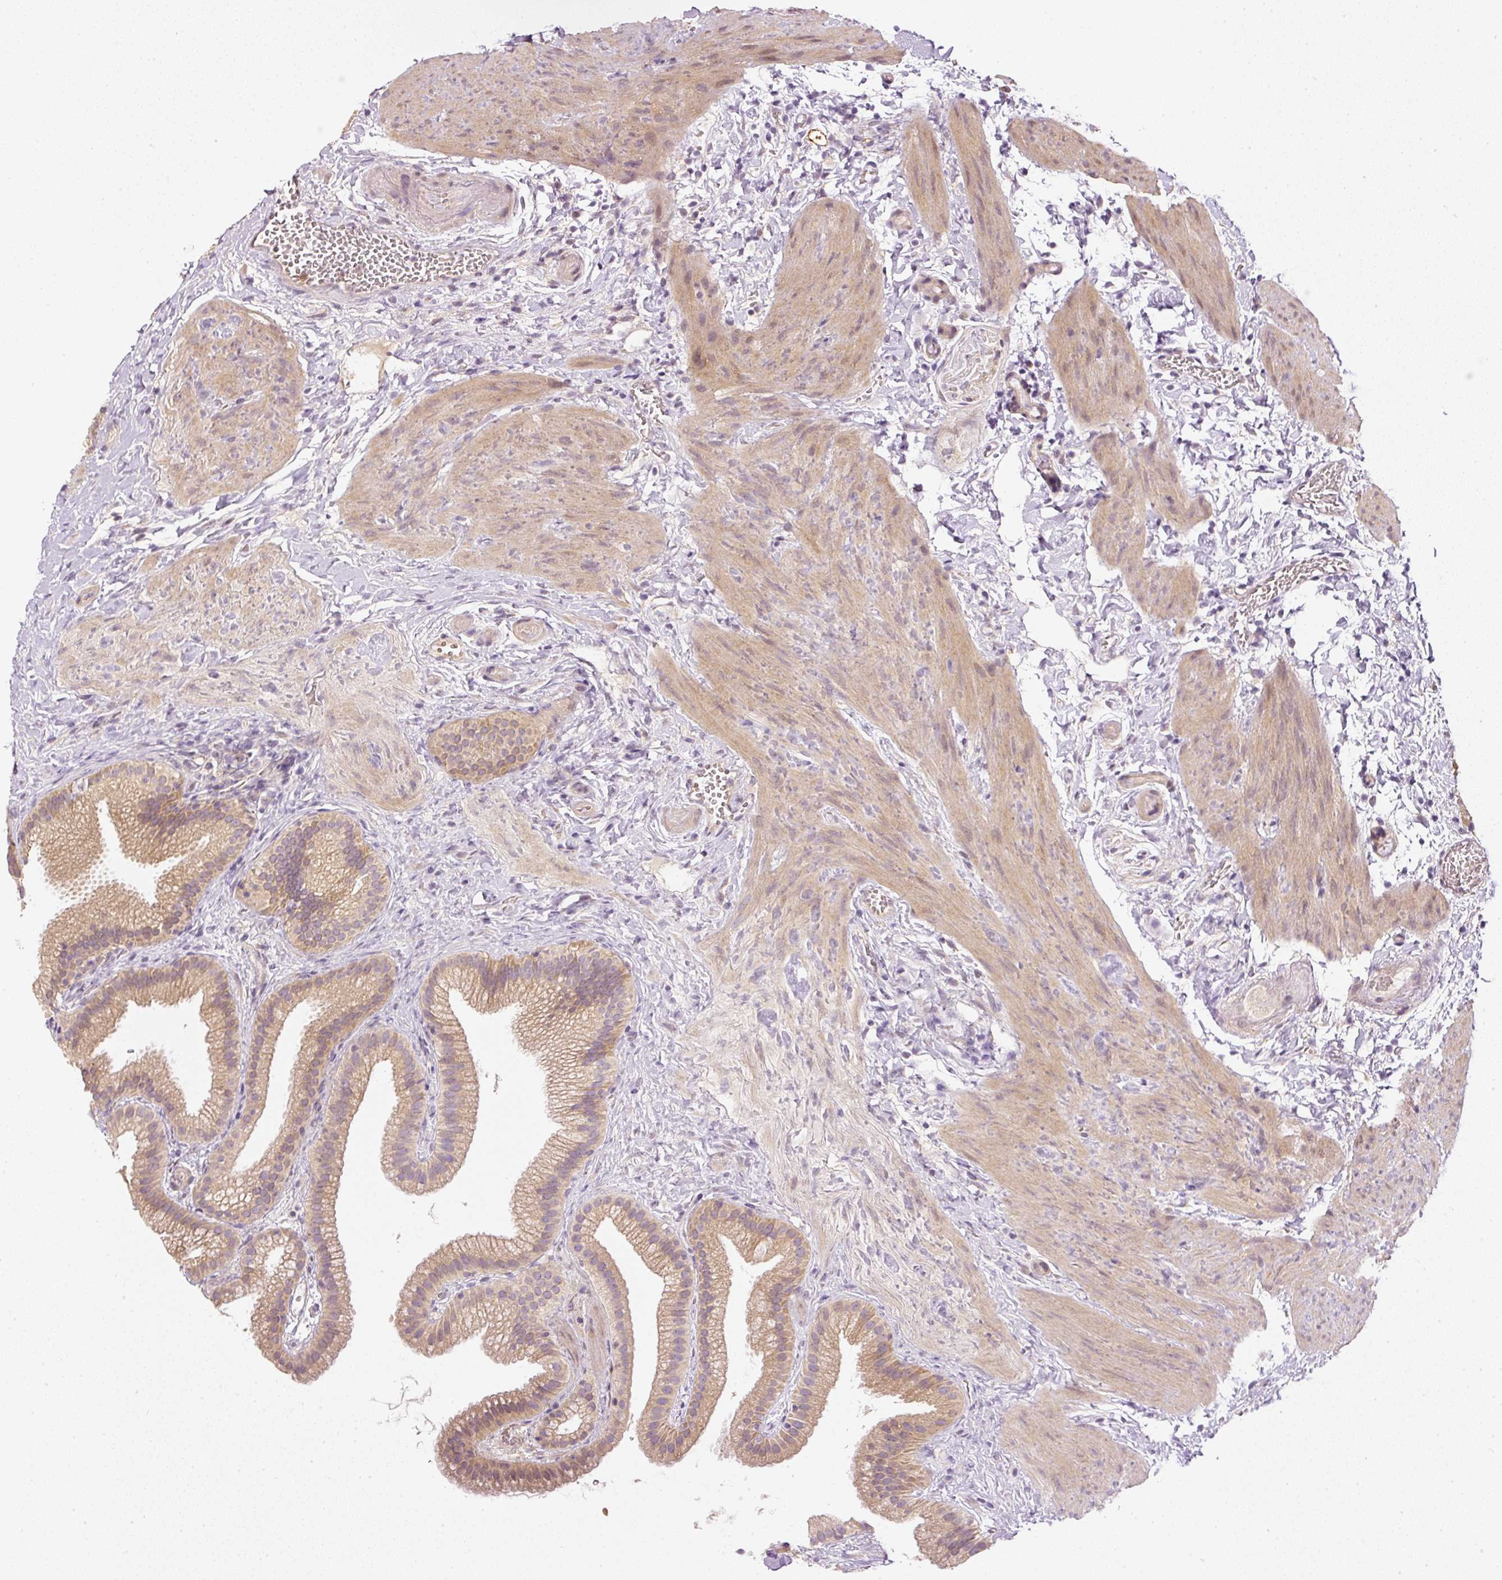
{"staining": {"intensity": "moderate", "quantity": ">75%", "location": "cytoplasmic/membranous"}, "tissue": "gallbladder", "cell_type": "Glandular cells", "image_type": "normal", "snomed": [{"axis": "morphology", "description": "Normal tissue, NOS"}, {"axis": "topography", "description": "Gallbladder"}], "caption": "An IHC image of normal tissue is shown. Protein staining in brown labels moderate cytoplasmic/membranous positivity in gallbladder within glandular cells. The protein is shown in brown color, while the nuclei are stained blue.", "gene": "CTTNBP2", "patient": {"sex": "female", "age": 63}}